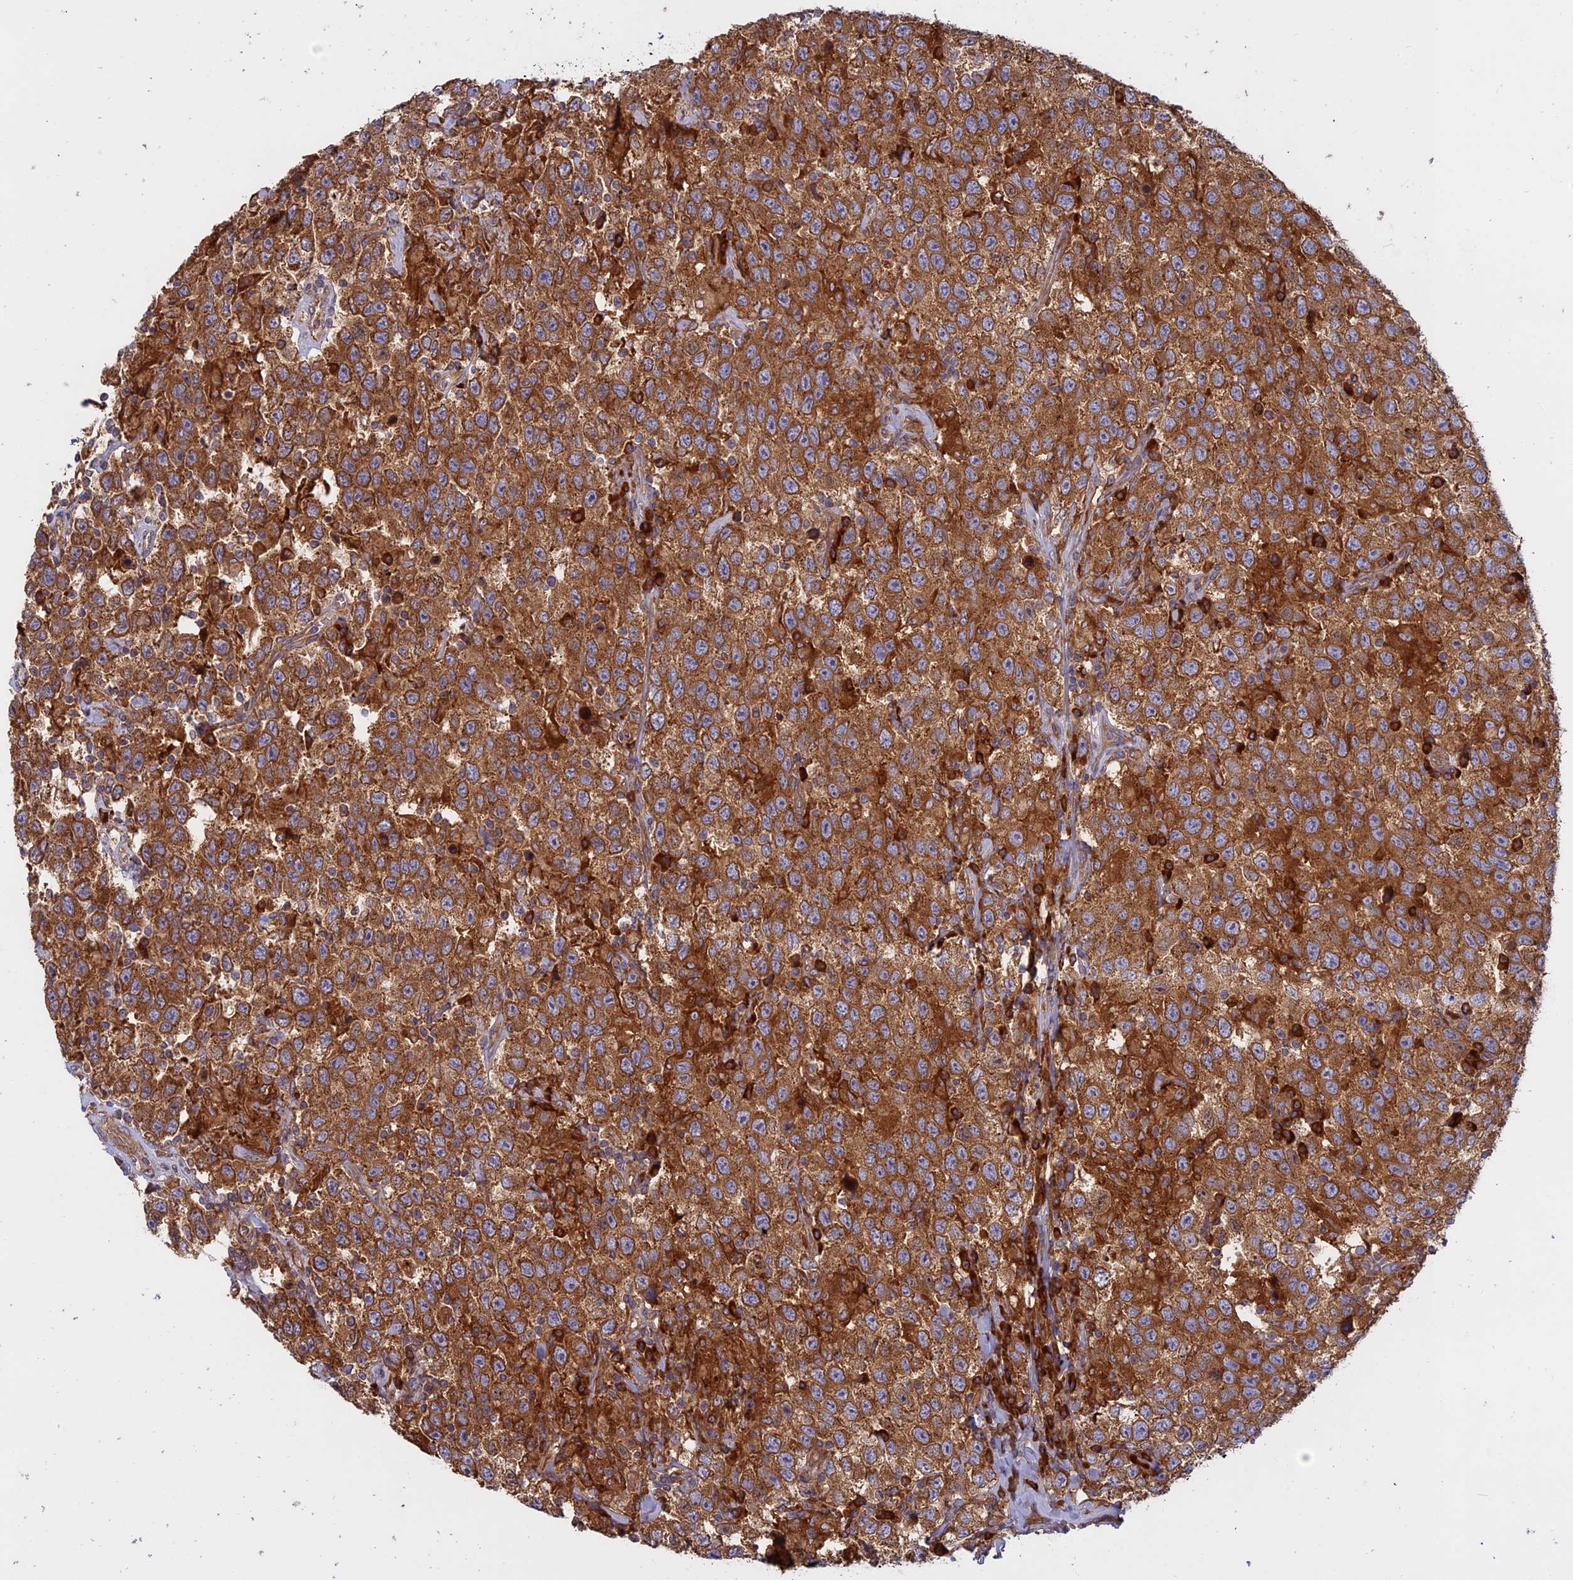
{"staining": {"intensity": "strong", "quantity": ">75%", "location": "cytoplasmic/membranous"}, "tissue": "testis cancer", "cell_type": "Tumor cells", "image_type": "cancer", "snomed": [{"axis": "morphology", "description": "Seminoma, NOS"}, {"axis": "topography", "description": "Testis"}], "caption": "Strong cytoplasmic/membranous positivity is appreciated in approximately >75% of tumor cells in seminoma (testis).", "gene": "TMEM208", "patient": {"sex": "male", "age": 41}}